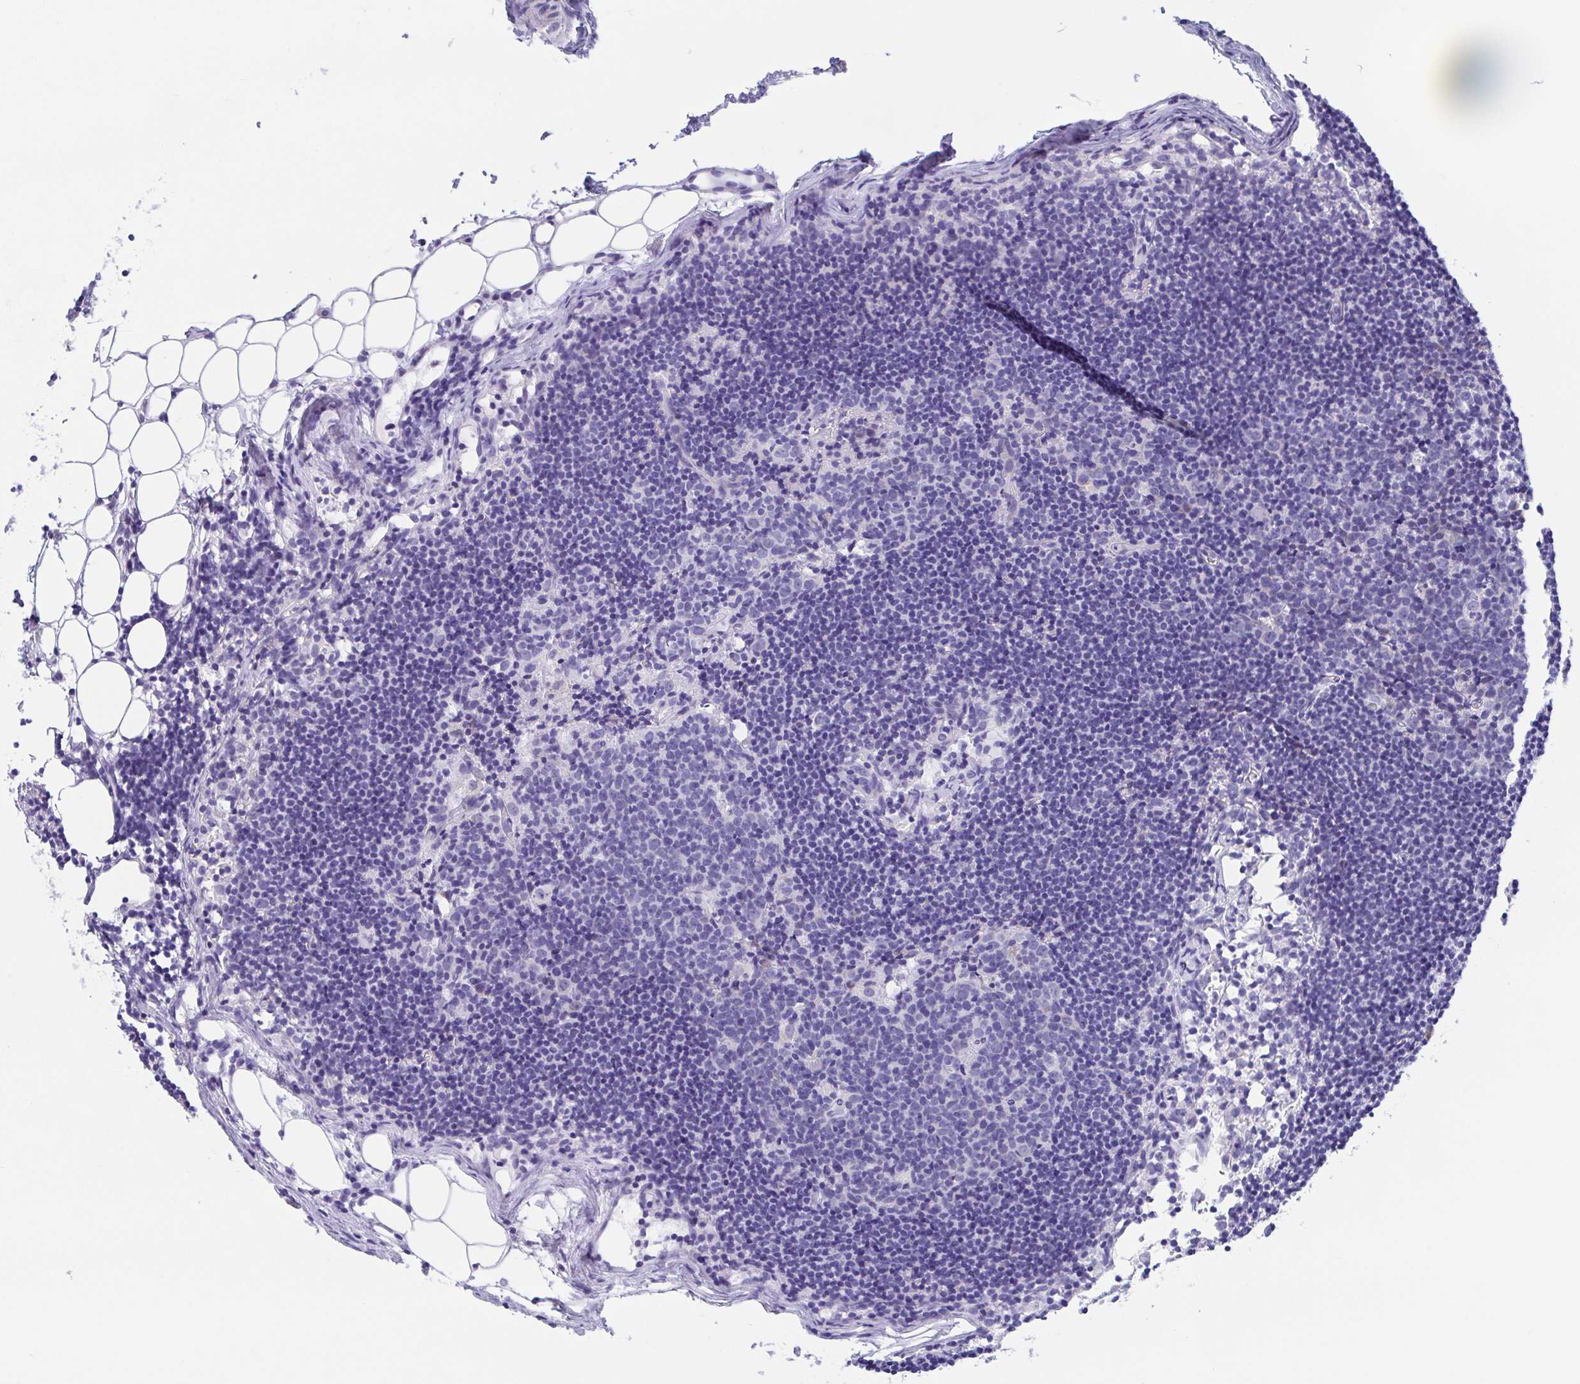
{"staining": {"intensity": "negative", "quantity": "none", "location": "none"}, "tissue": "lymph node", "cell_type": "Germinal center cells", "image_type": "normal", "snomed": [{"axis": "morphology", "description": "Normal tissue, NOS"}, {"axis": "topography", "description": "Lymph node"}], "caption": "Immunohistochemistry micrograph of benign lymph node: lymph node stained with DAB displays no significant protein expression in germinal center cells.", "gene": "MUCL3", "patient": {"sex": "female", "age": 41}}